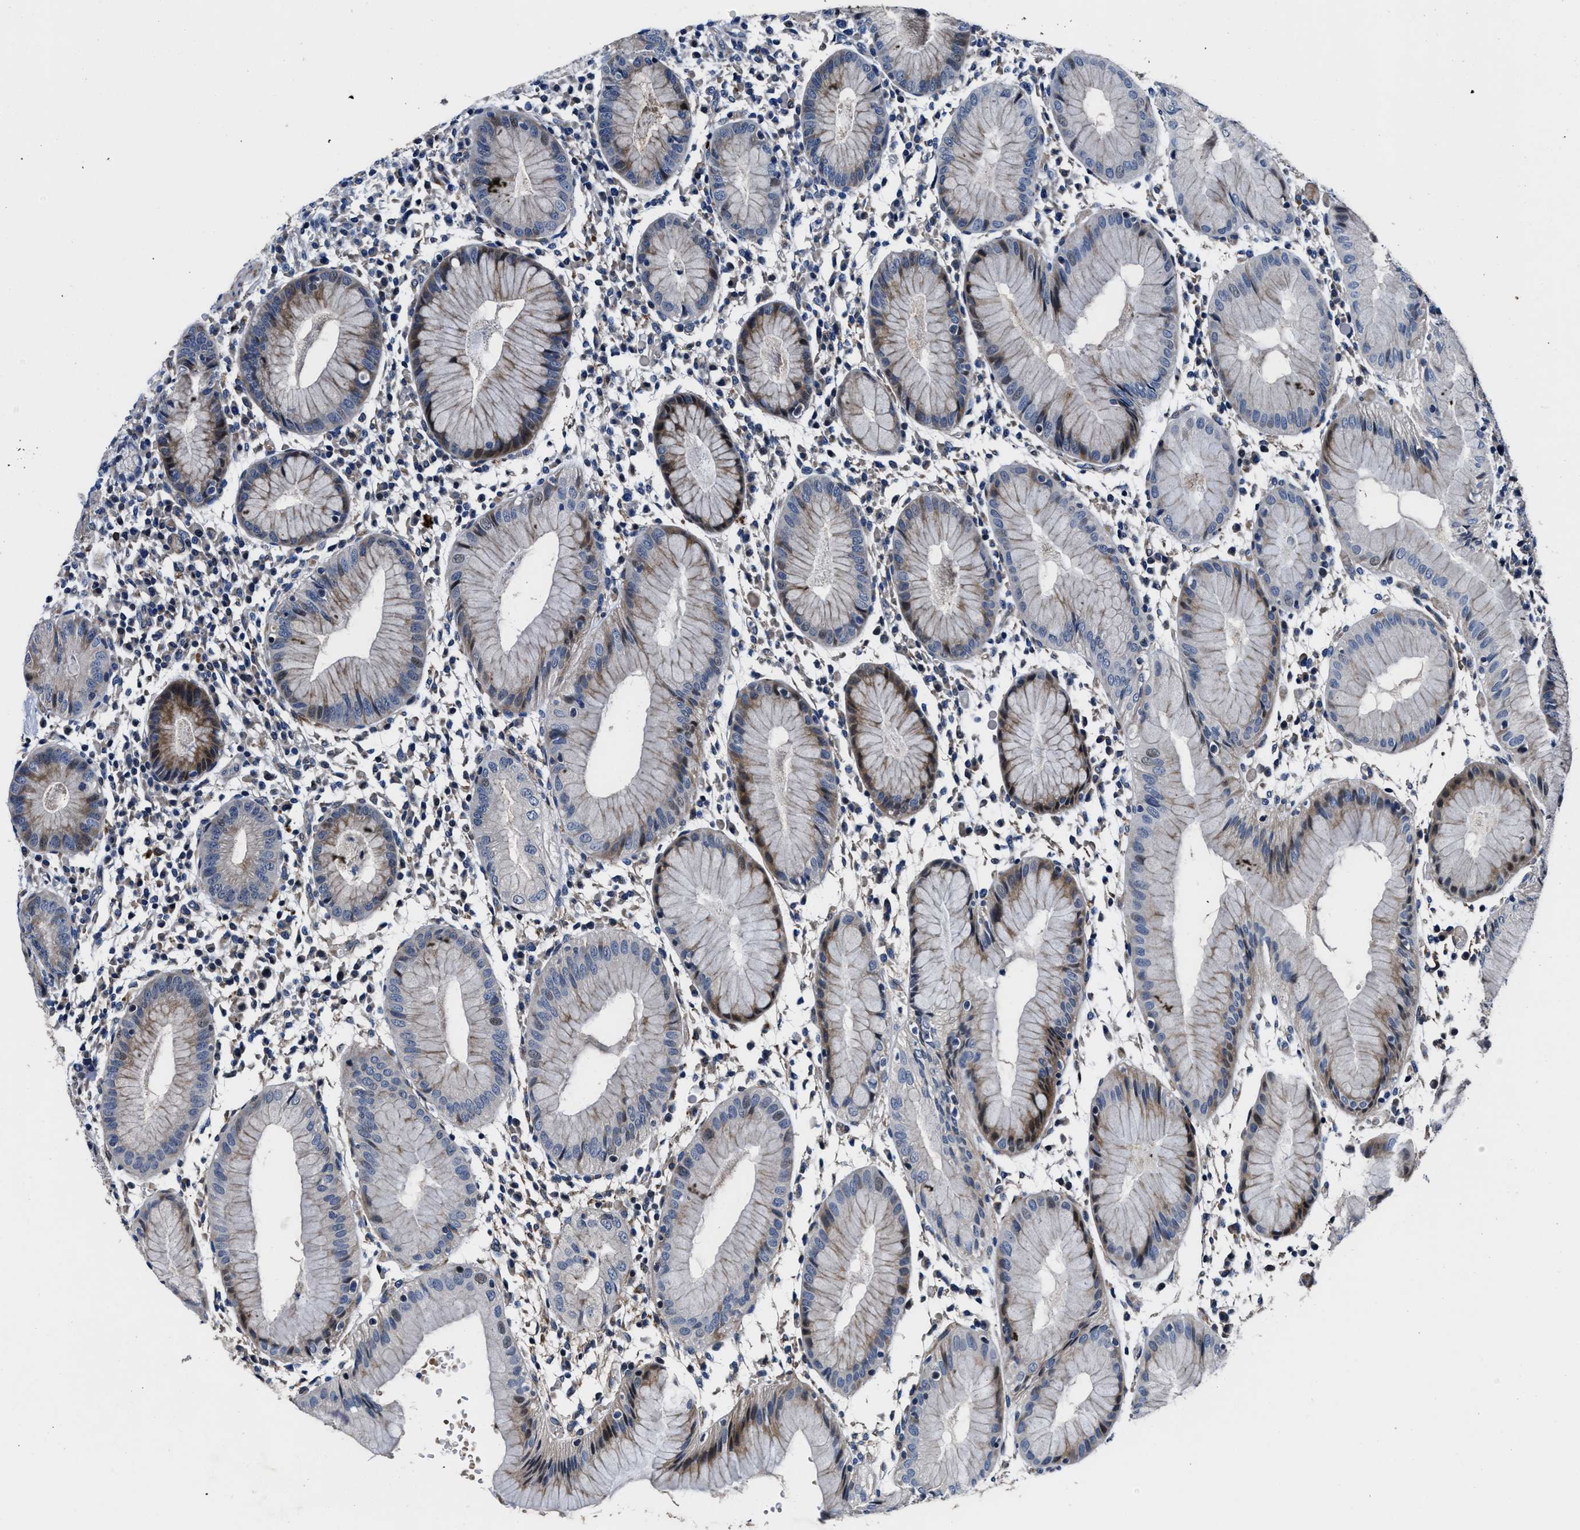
{"staining": {"intensity": "moderate", "quantity": "25%-75%", "location": "cytoplasmic/membranous"}, "tissue": "stomach", "cell_type": "Glandular cells", "image_type": "normal", "snomed": [{"axis": "morphology", "description": "Normal tissue, NOS"}, {"axis": "topography", "description": "Stomach"}, {"axis": "topography", "description": "Stomach, lower"}], "caption": "A micrograph showing moderate cytoplasmic/membranous expression in about 25%-75% of glandular cells in unremarkable stomach, as visualized by brown immunohistochemical staining.", "gene": "C2orf66", "patient": {"sex": "female", "age": 75}}